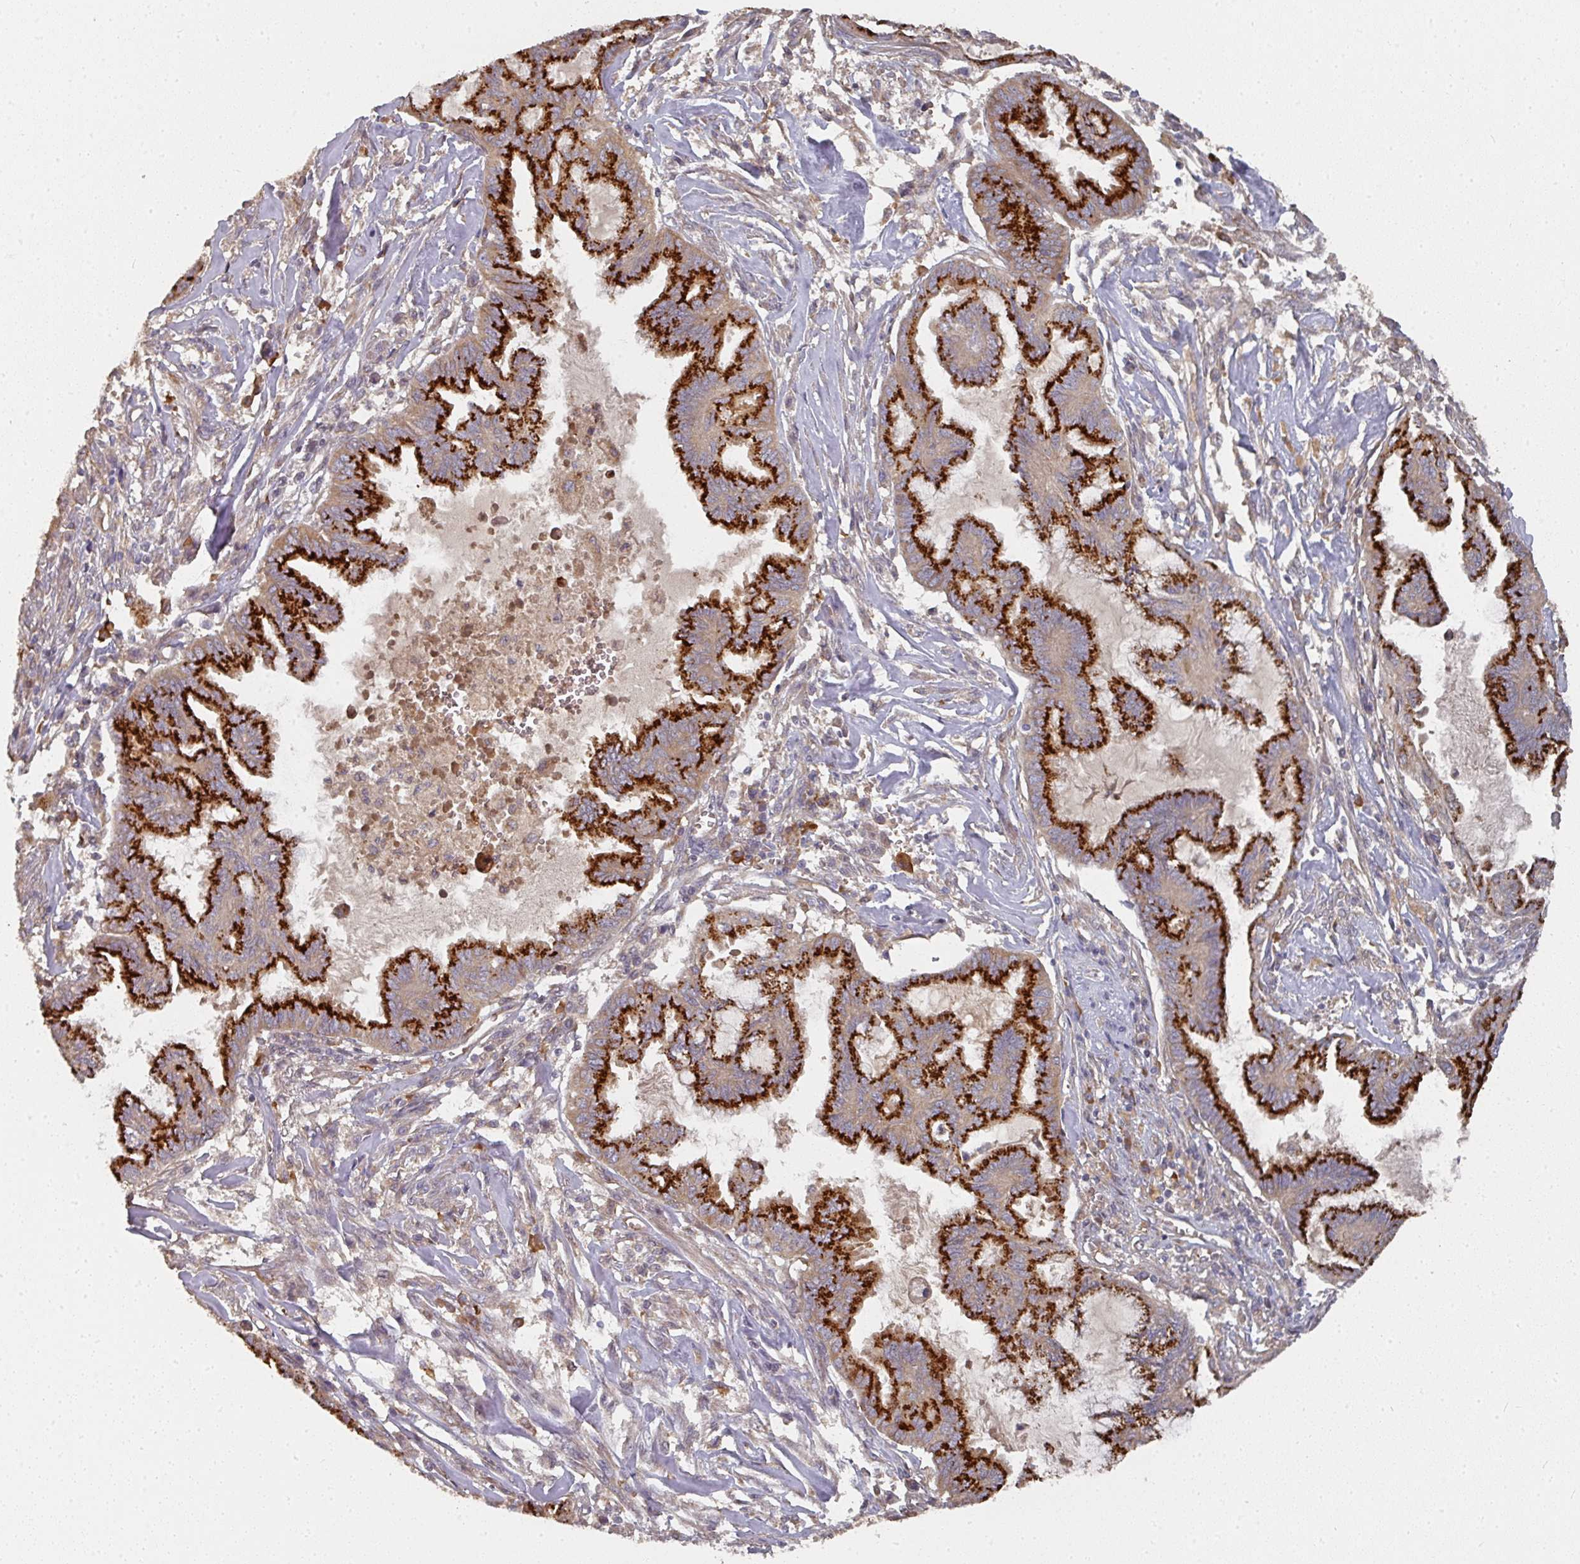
{"staining": {"intensity": "strong", "quantity": ">75%", "location": "cytoplasmic/membranous"}, "tissue": "endometrial cancer", "cell_type": "Tumor cells", "image_type": "cancer", "snomed": [{"axis": "morphology", "description": "Adenocarcinoma, NOS"}, {"axis": "topography", "description": "Endometrium"}], "caption": "This histopathology image exhibits adenocarcinoma (endometrial) stained with immunohistochemistry (IHC) to label a protein in brown. The cytoplasmic/membranous of tumor cells show strong positivity for the protein. Nuclei are counter-stained blue.", "gene": "EDEM2", "patient": {"sex": "female", "age": 86}}